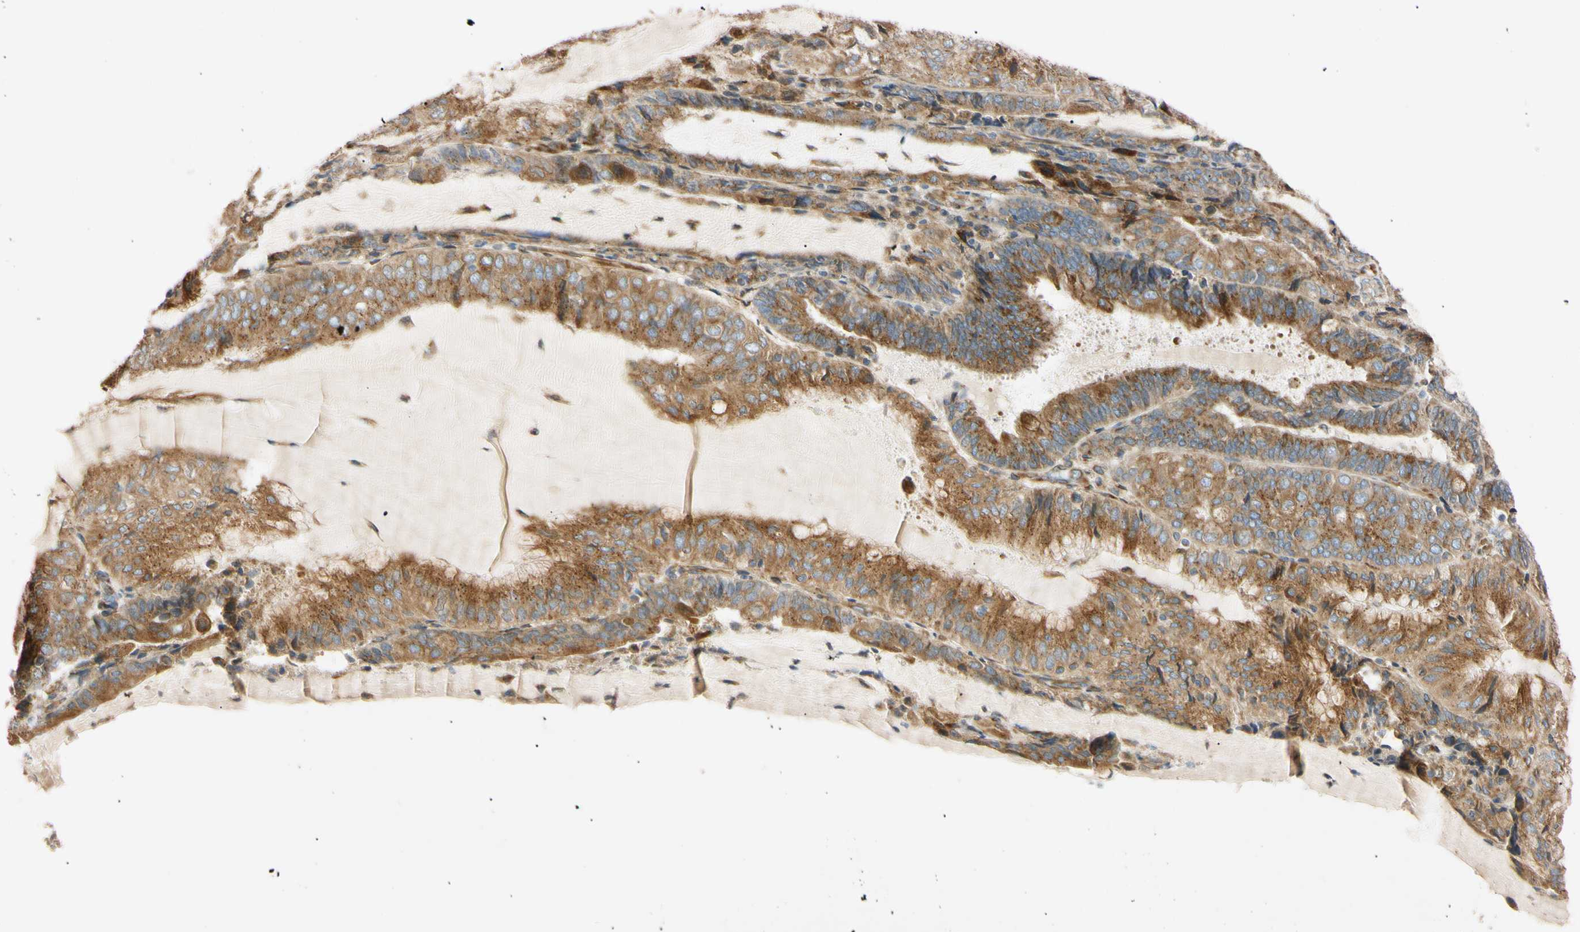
{"staining": {"intensity": "moderate", "quantity": ">75%", "location": "cytoplasmic/membranous"}, "tissue": "endometrial cancer", "cell_type": "Tumor cells", "image_type": "cancer", "snomed": [{"axis": "morphology", "description": "Adenocarcinoma, NOS"}, {"axis": "topography", "description": "Endometrium"}], "caption": "Immunohistochemistry of human endometrial adenocarcinoma demonstrates medium levels of moderate cytoplasmic/membranous staining in about >75% of tumor cells.", "gene": "IER3IP1", "patient": {"sex": "female", "age": 81}}